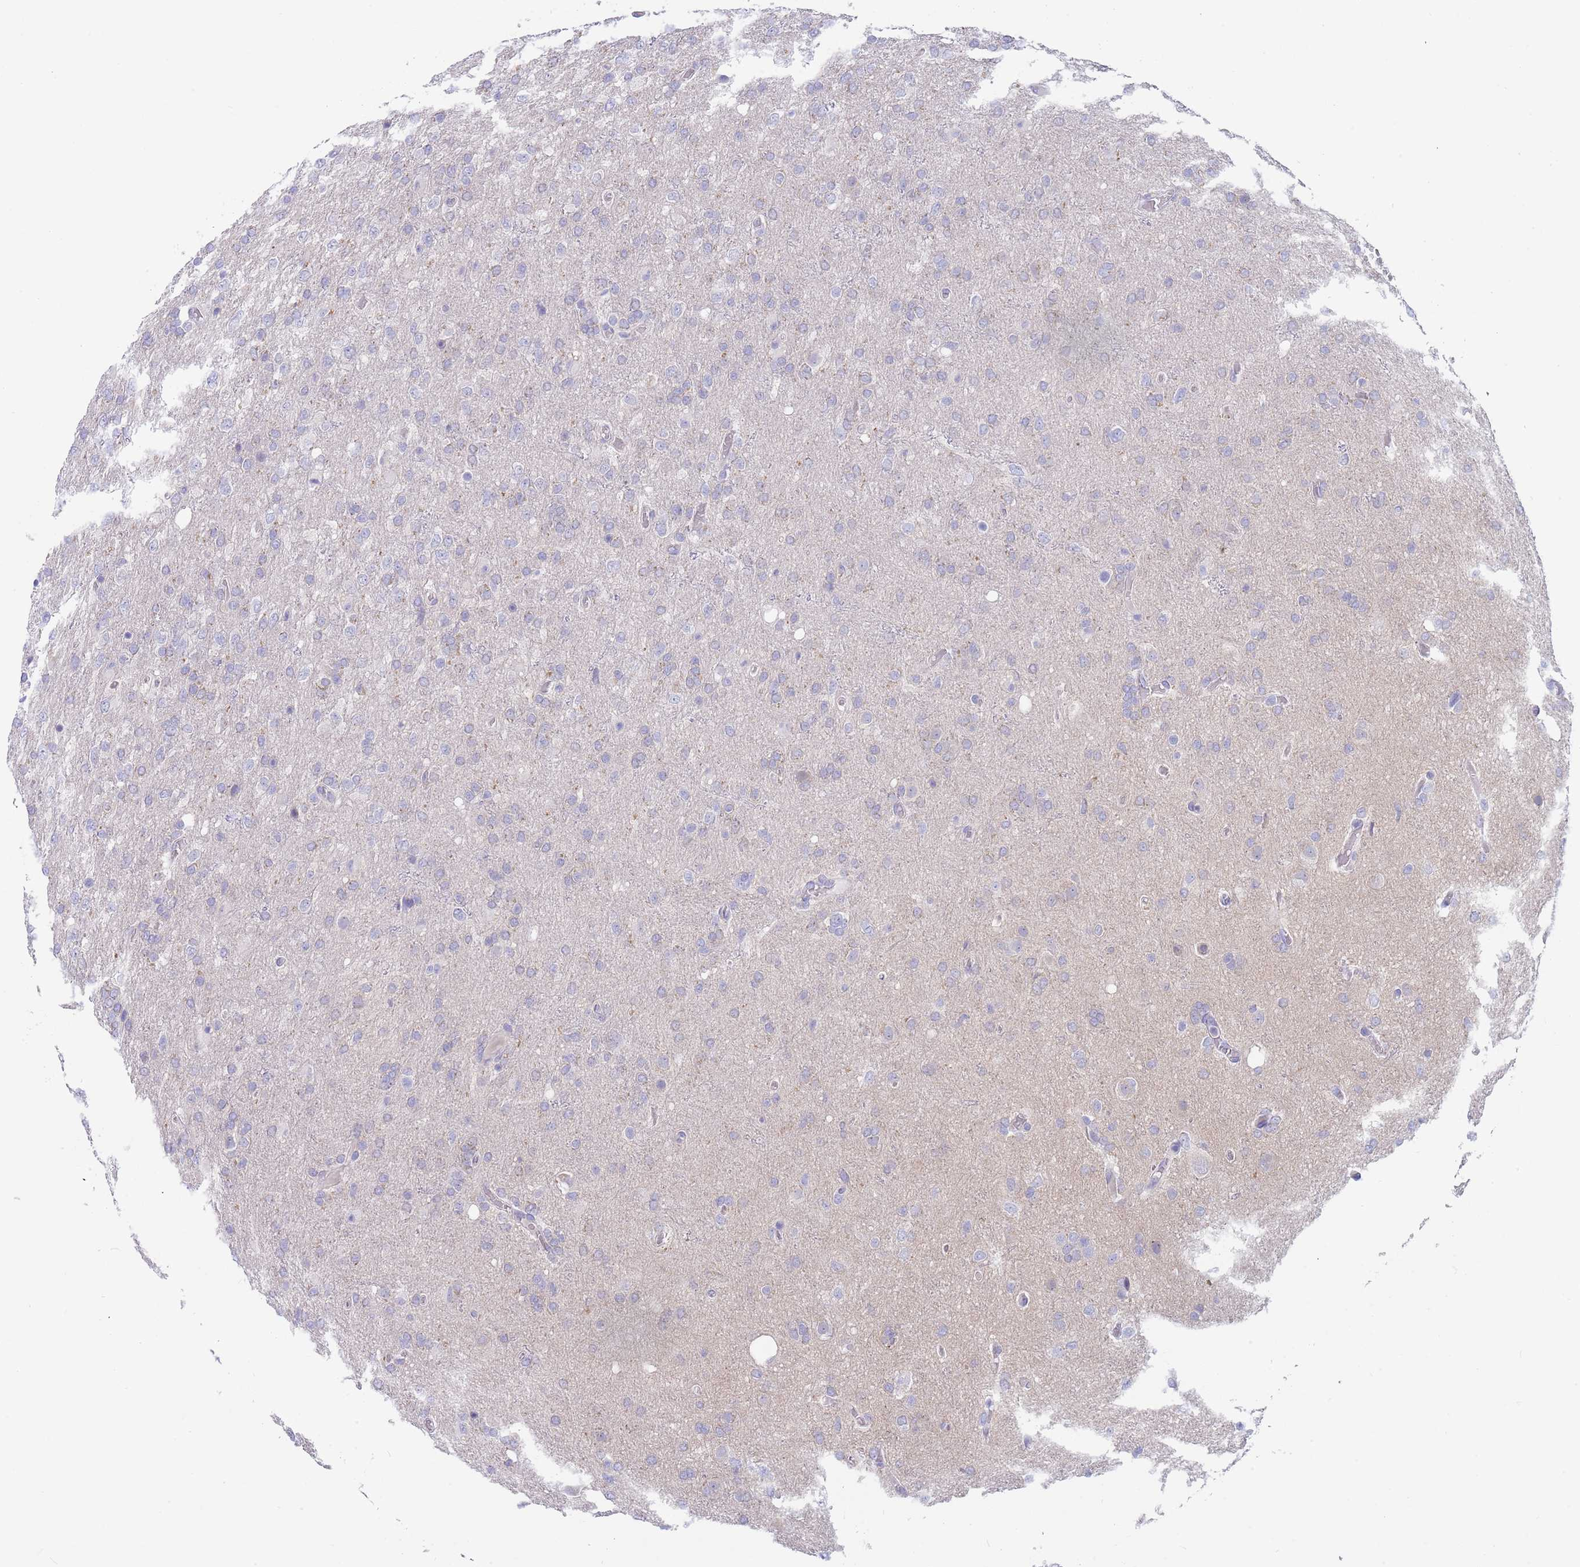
{"staining": {"intensity": "negative", "quantity": "none", "location": "none"}, "tissue": "glioma", "cell_type": "Tumor cells", "image_type": "cancer", "snomed": [{"axis": "morphology", "description": "Glioma, malignant, High grade"}, {"axis": "topography", "description": "Brain"}], "caption": "Micrograph shows no significant protein expression in tumor cells of glioma. (IHC, brightfield microscopy, high magnification).", "gene": "TYW1", "patient": {"sex": "female", "age": 74}}